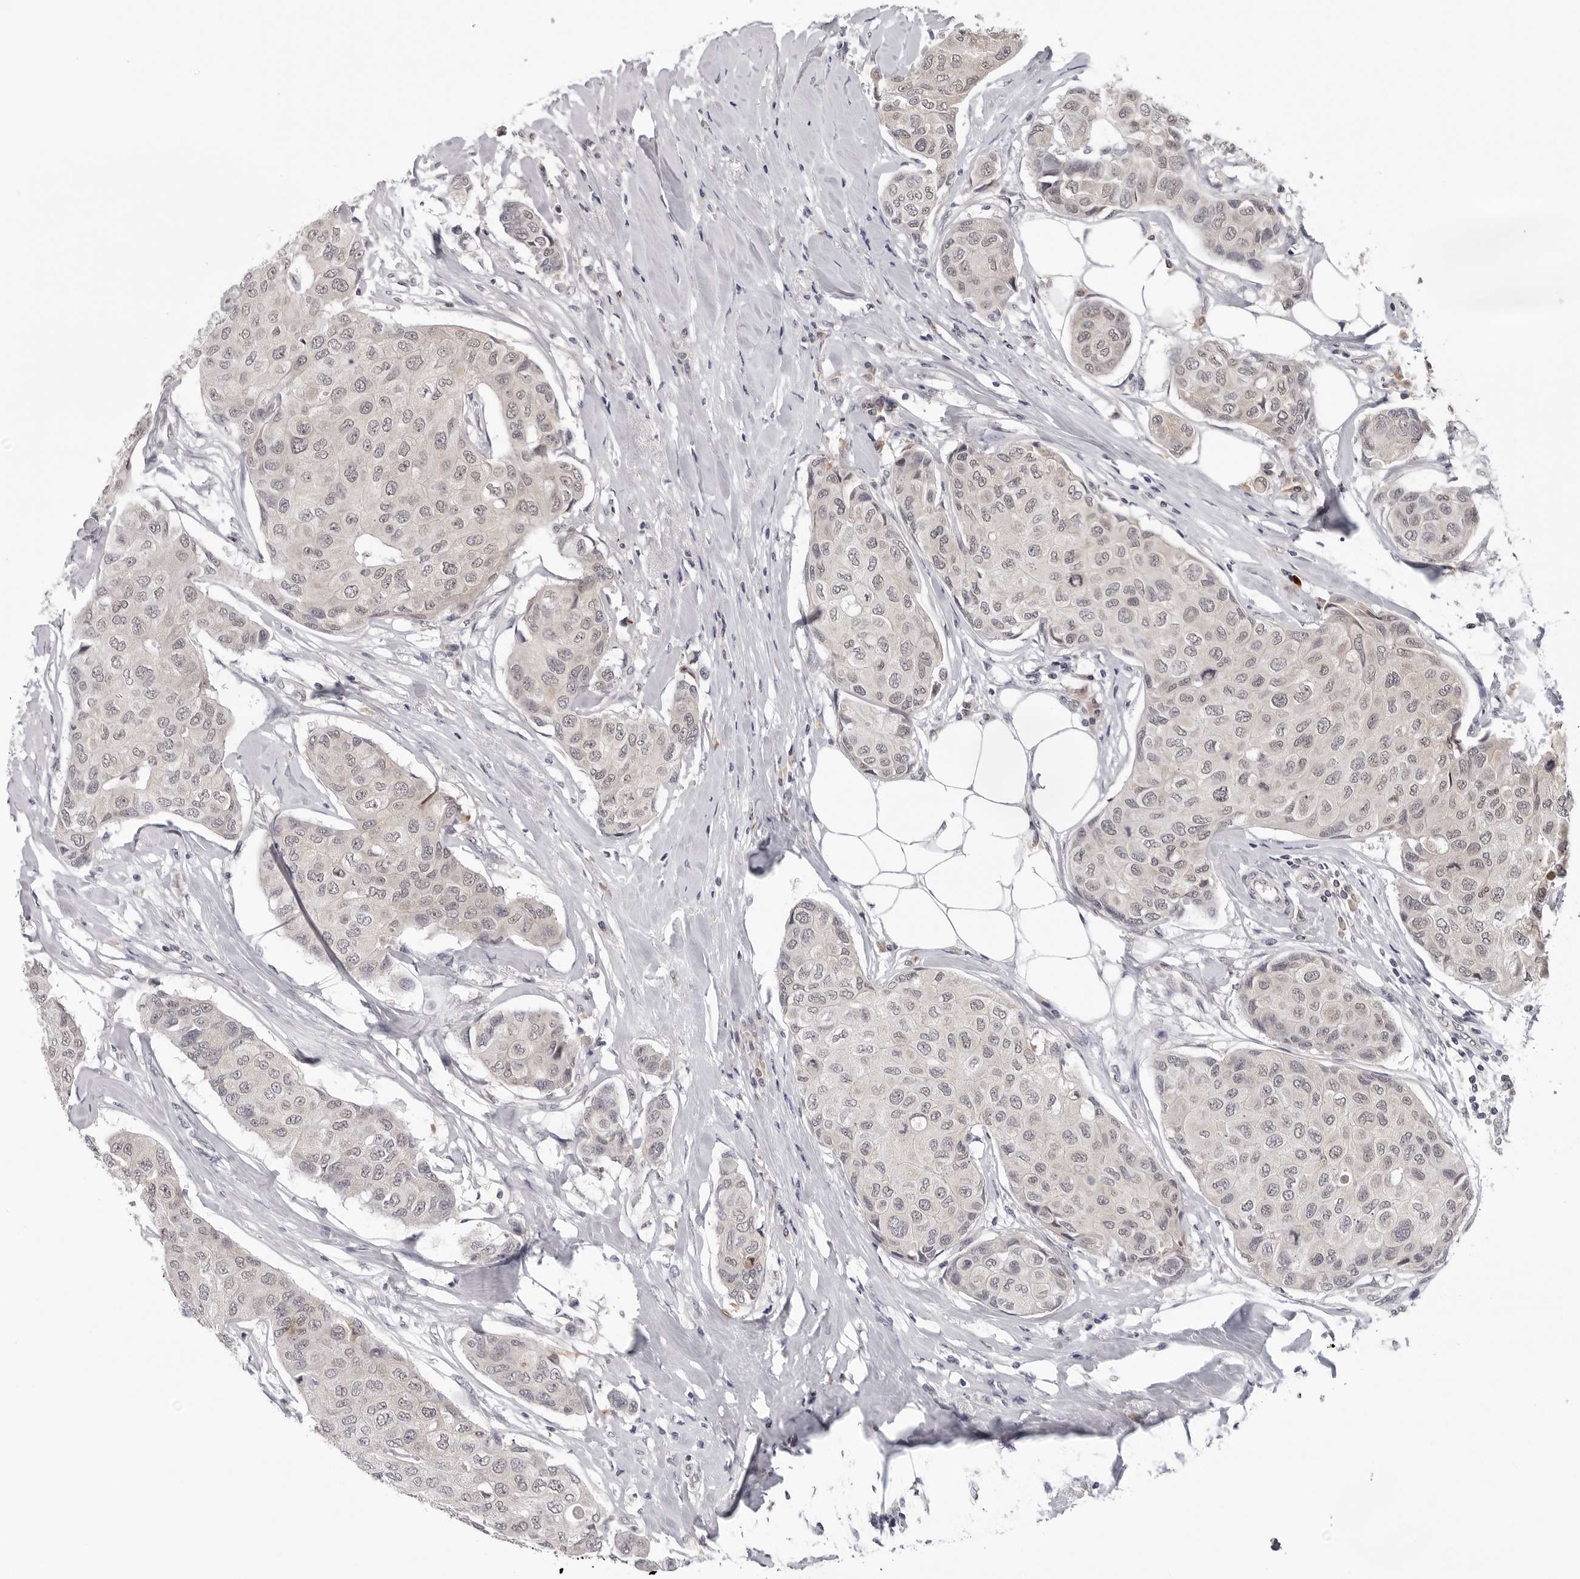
{"staining": {"intensity": "negative", "quantity": "none", "location": "none"}, "tissue": "breast cancer", "cell_type": "Tumor cells", "image_type": "cancer", "snomed": [{"axis": "morphology", "description": "Duct carcinoma"}, {"axis": "topography", "description": "Breast"}], "caption": "DAB (3,3'-diaminobenzidine) immunohistochemical staining of human breast cancer (invasive ductal carcinoma) displays no significant expression in tumor cells.", "gene": "CDK20", "patient": {"sex": "female", "age": 80}}